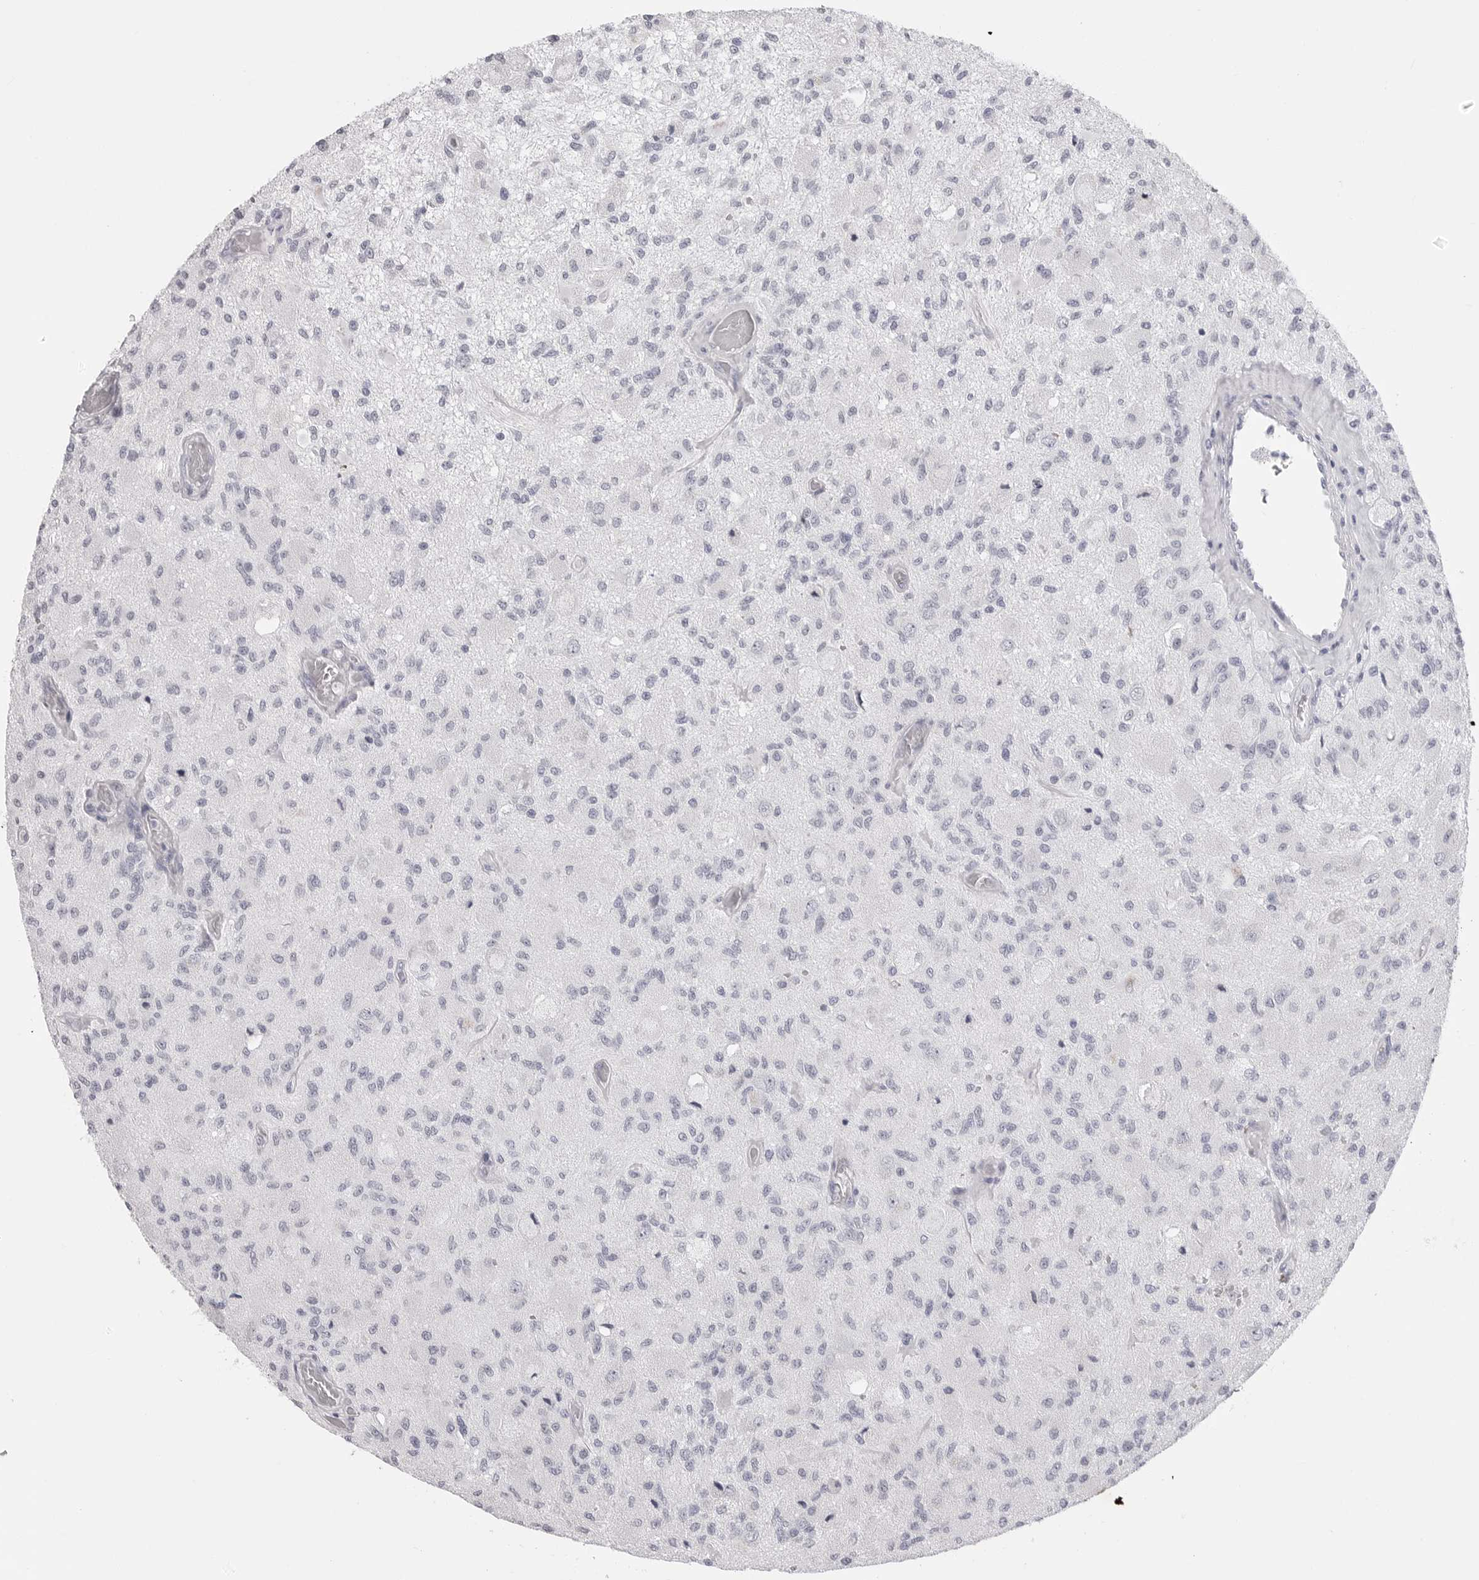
{"staining": {"intensity": "negative", "quantity": "none", "location": "none"}, "tissue": "glioma", "cell_type": "Tumor cells", "image_type": "cancer", "snomed": [{"axis": "morphology", "description": "Normal tissue, NOS"}, {"axis": "morphology", "description": "Glioma, malignant, High grade"}, {"axis": "topography", "description": "Cerebral cortex"}], "caption": "High magnification brightfield microscopy of glioma stained with DAB (brown) and counterstained with hematoxylin (blue): tumor cells show no significant staining.", "gene": "TSSK1B", "patient": {"sex": "male", "age": 77}}